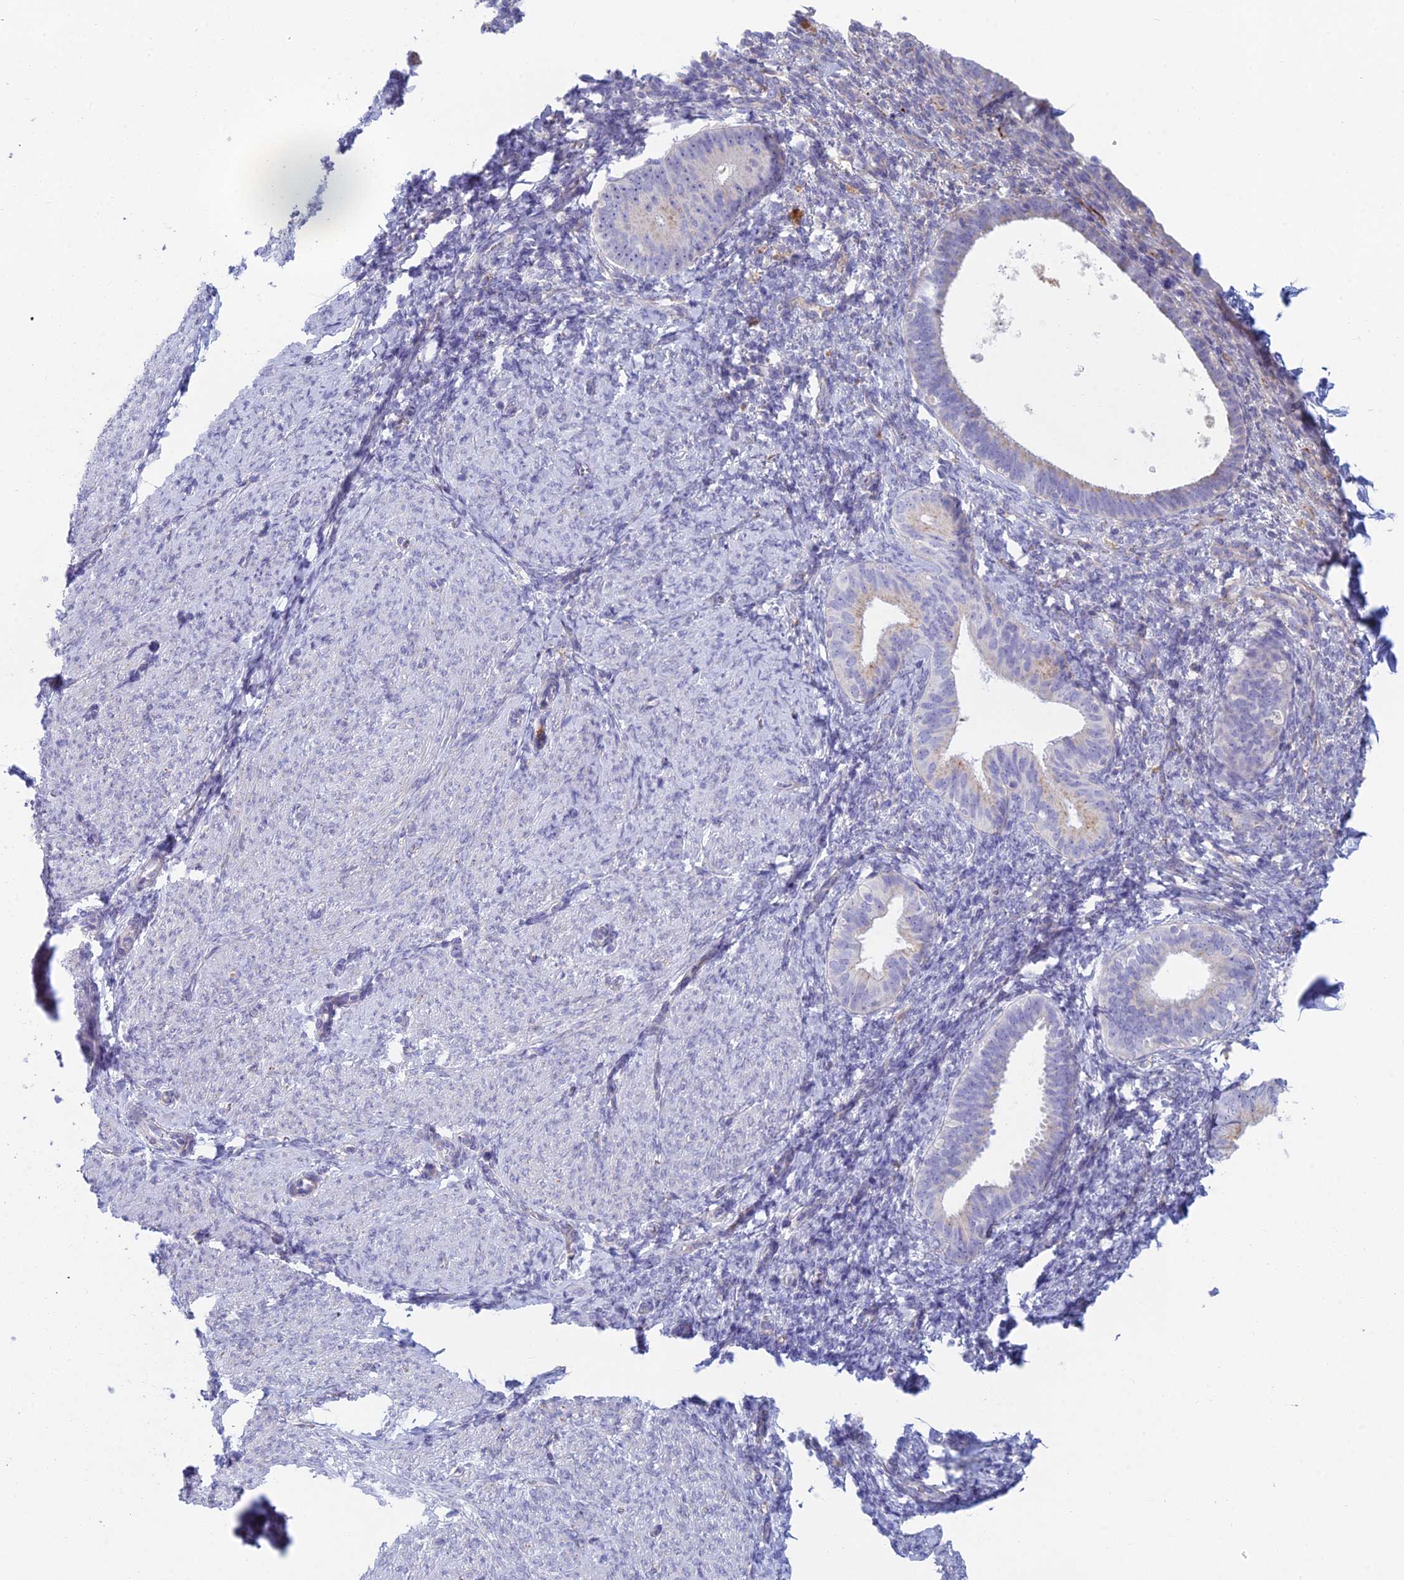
{"staining": {"intensity": "negative", "quantity": "none", "location": "none"}, "tissue": "endometrium", "cell_type": "Cells in endometrial stroma", "image_type": "normal", "snomed": [{"axis": "morphology", "description": "Normal tissue, NOS"}, {"axis": "topography", "description": "Endometrium"}], "caption": "Immunohistochemical staining of benign human endometrium demonstrates no significant positivity in cells in endometrial stroma. (DAB immunohistochemistry visualized using brightfield microscopy, high magnification).", "gene": "FERD3L", "patient": {"sex": "female", "age": 65}}